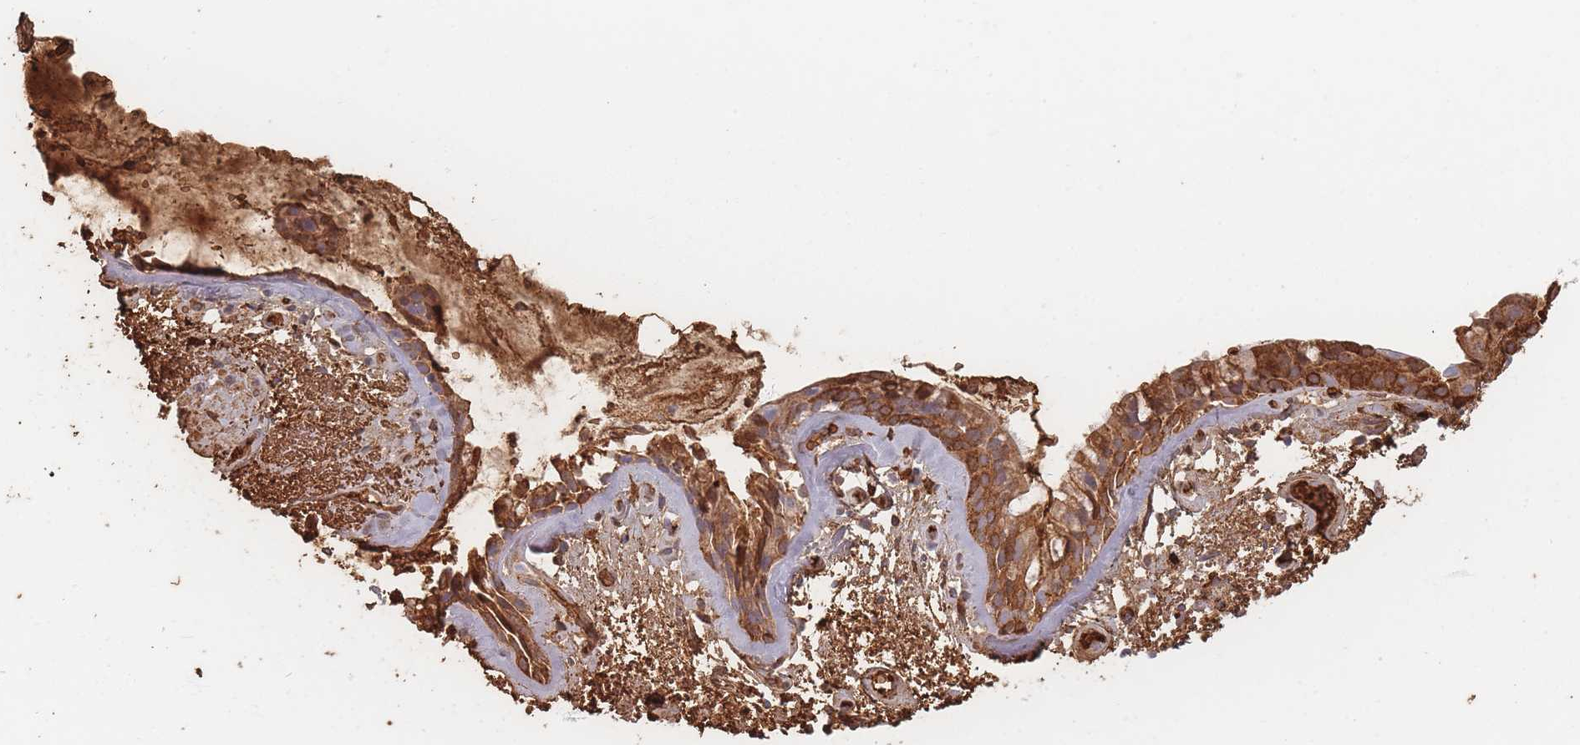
{"staining": {"intensity": "strong", "quantity": ">75%", "location": "cytoplasmic/membranous"}, "tissue": "bronchus", "cell_type": "Respiratory epithelial cells", "image_type": "normal", "snomed": [{"axis": "morphology", "description": "Normal tissue, NOS"}, {"axis": "topography", "description": "Cartilage tissue"}, {"axis": "topography", "description": "Bronchus"}], "caption": "Protein staining shows strong cytoplasmic/membranous staining in about >75% of respiratory epithelial cells in benign bronchus.", "gene": "SLC2A6", "patient": {"sex": "female", "age": 66}}